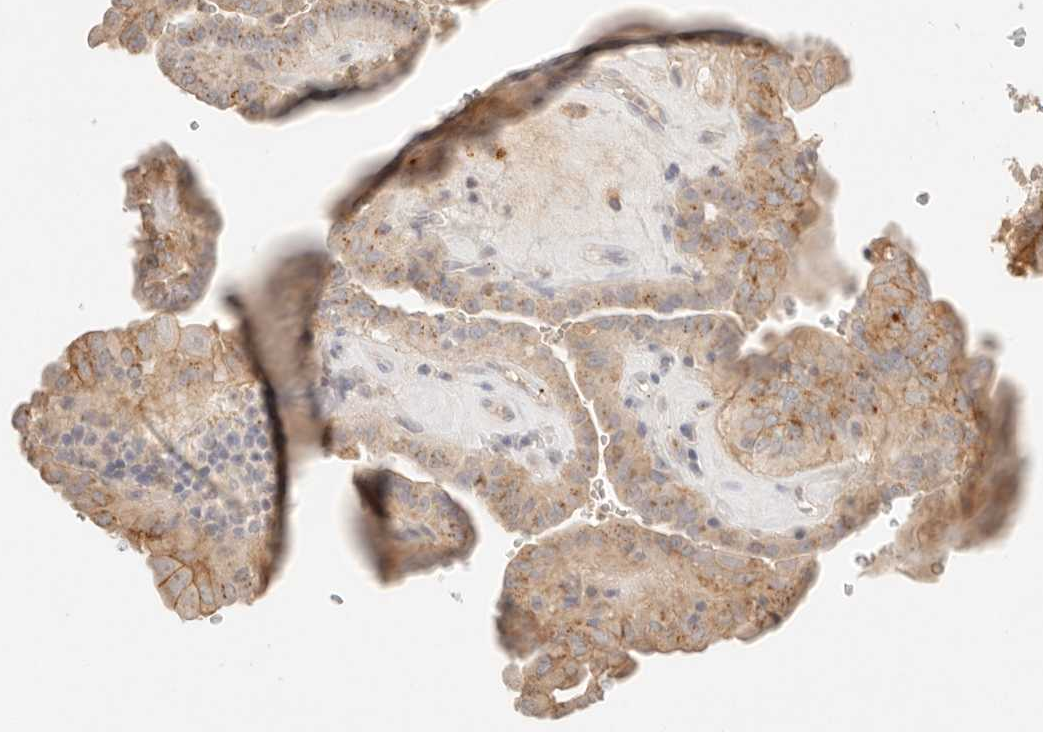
{"staining": {"intensity": "moderate", "quantity": "25%-75%", "location": "cytoplasmic/membranous"}, "tissue": "thyroid cancer", "cell_type": "Tumor cells", "image_type": "cancer", "snomed": [{"axis": "morphology", "description": "Papillary adenocarcinoma, NOS"}, {"axis": "topography", "description": "Thyroid gland"}], "caption": "Immunohistochemistry (IHC) staining of thyroid cancer (papillary adenocarcinoma), which exhibits medium levels of moderate cytoplasmic/membranous expression in about 25%-75% of tumor cells indicating moderate cytoplasmic/membranous protein expression. The staining was performed using DAB (3,3'-diaminobenzidine) (brown) for protein detection and nuclei were counterstained in hematoxylin (blue).", "gene": "CEP120", "patient": {"sex": "male", "age": 77}}